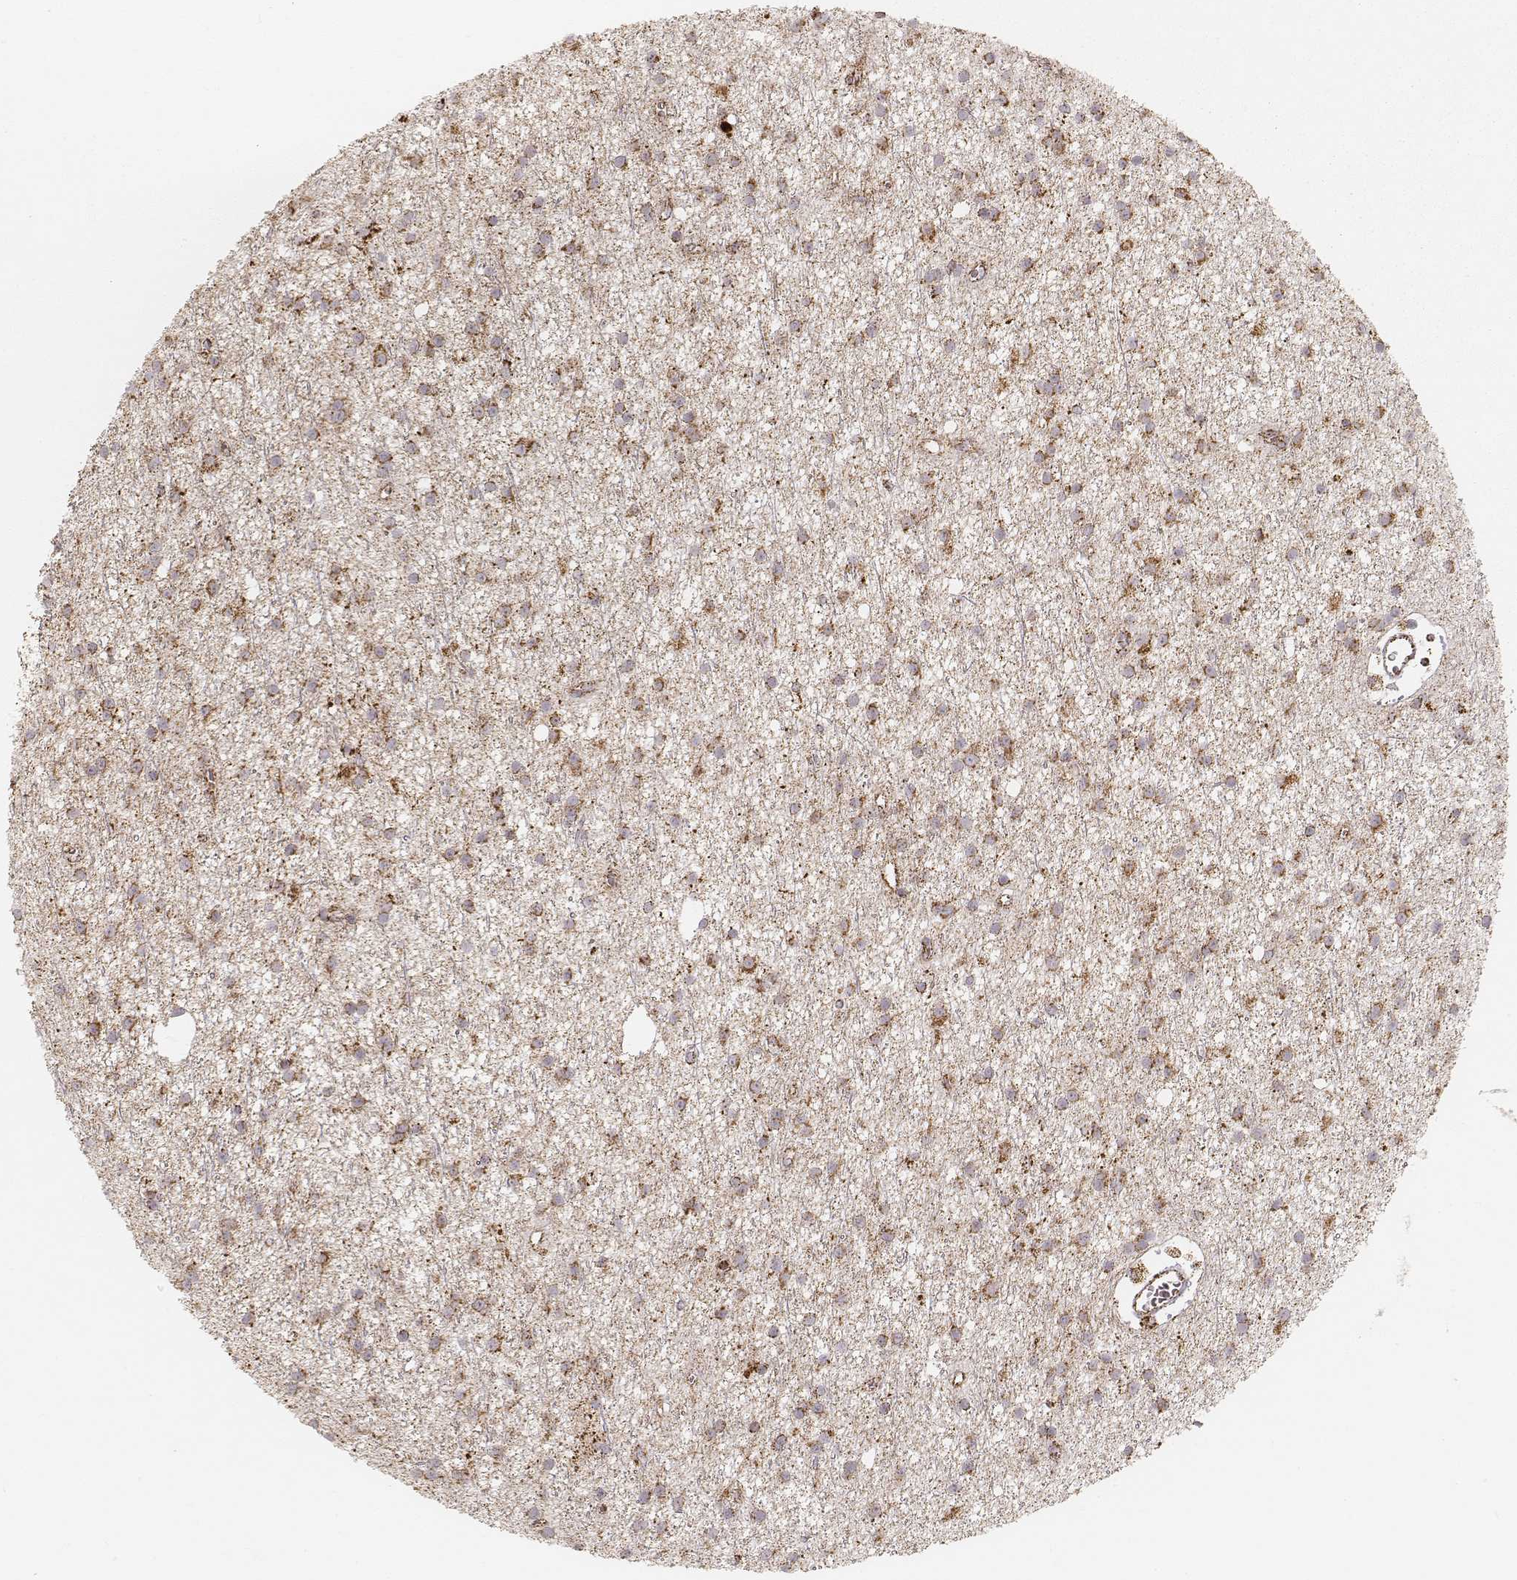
{"staining": {"intensity": "strong", "quantity": ">75%", "location": "cytoplasmic/membranous"}, "tissue": "glioma", "cell_type": "Tumor cells", "image_type": "cancer", "snomed": [{"axis": "morphology", "description": "Glioma, malignant, Low grade"}, {"axis": "topography", "description": "Brain"}], "caption": "Protein staining of malignant glioma (low-grade) tissue shows strong cytoplasmic/membranous positivity in approximately >75% of tumor cells.", "gene": "CS", "patient": {"sex": "male", "age": 27}}